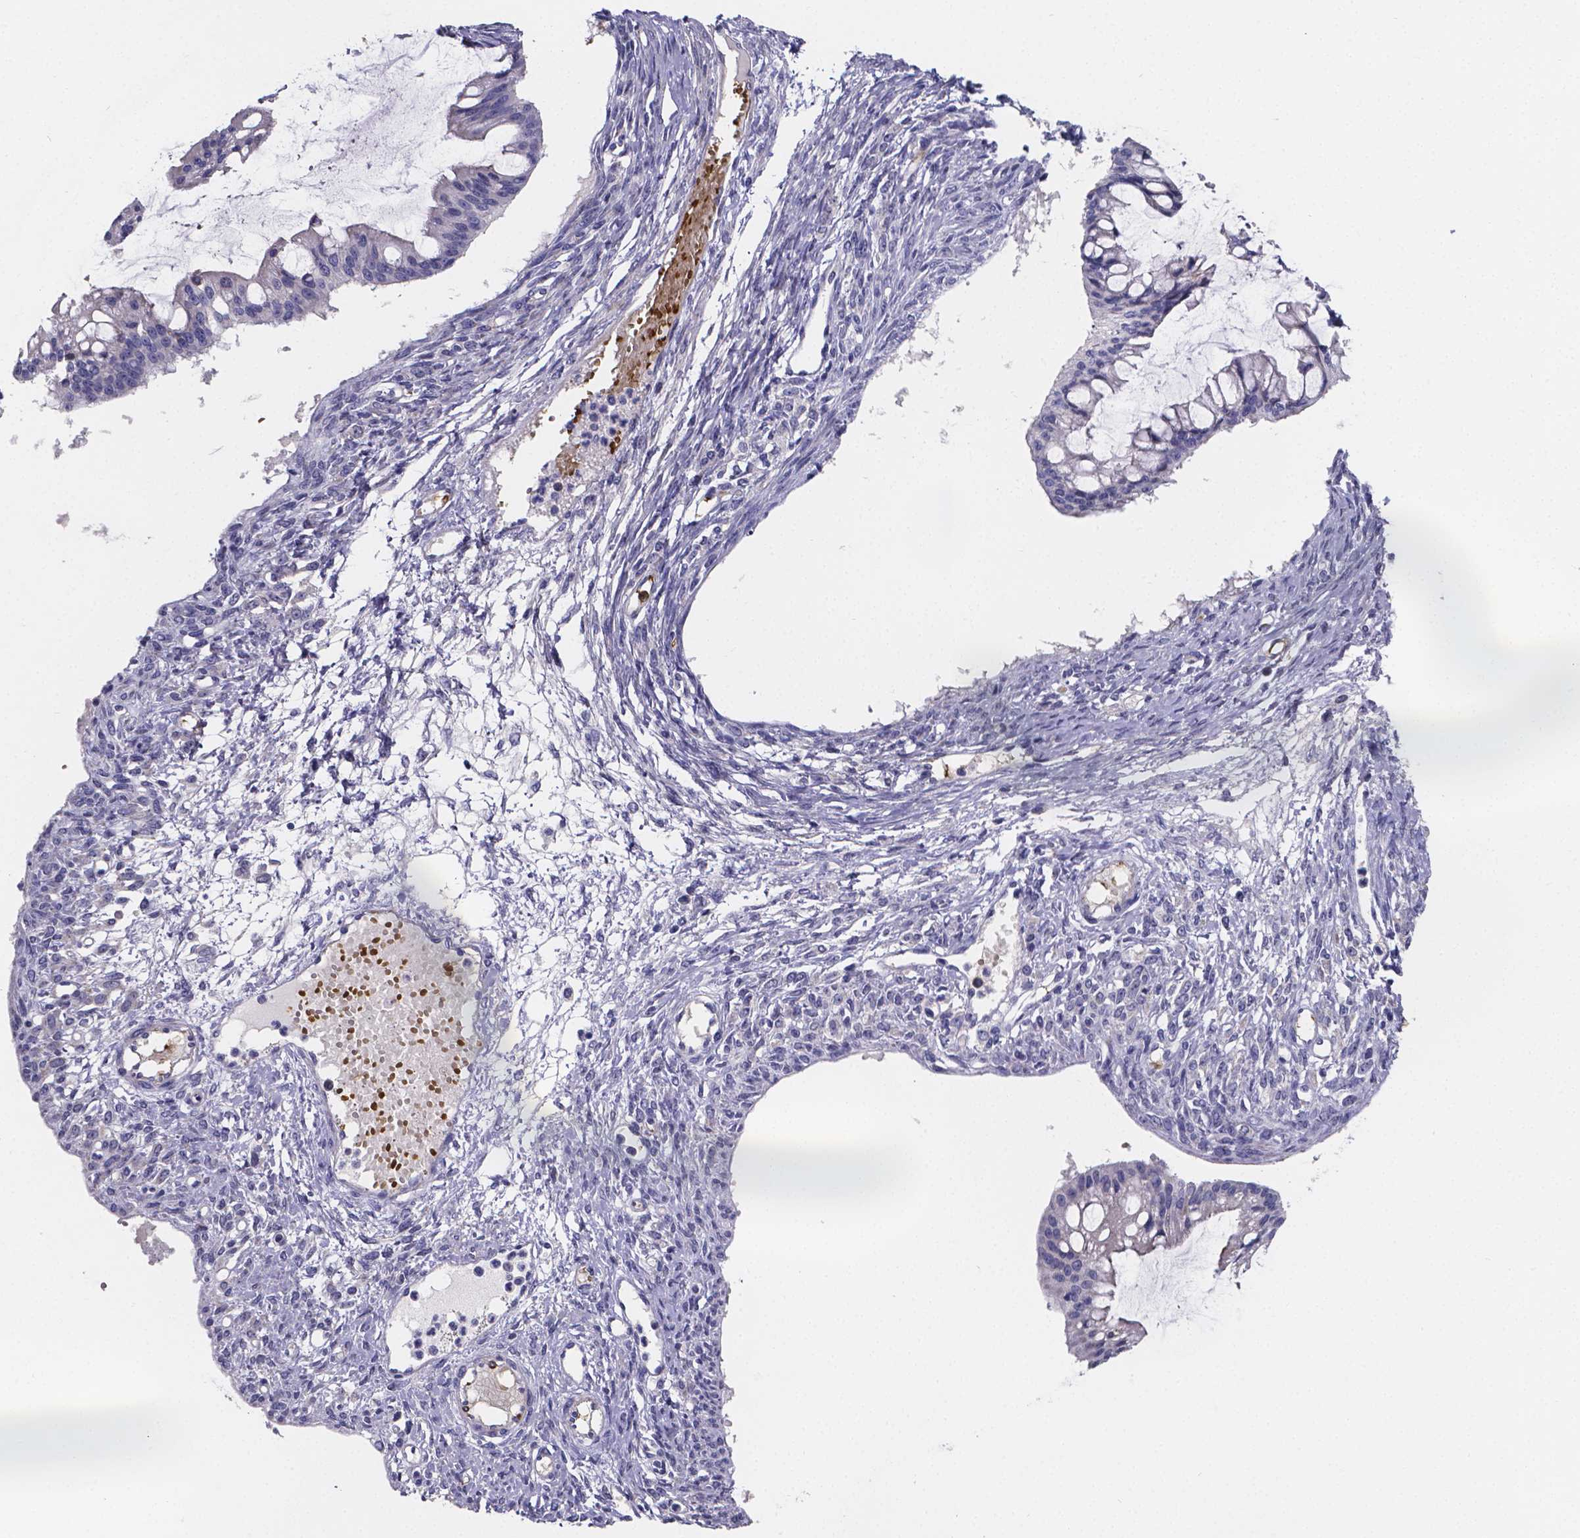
{"staining": {"intensity": "negative", "quantity": "none", "location": "none"}, "tissue": "ovarian cancer", "cell_type": "Tumor cells", "image_type": "cancer", "snomed": [{"axis": "morphology", "description": "Cystadenocarcinoma, mucinous, NOS"}, {"axis": "topography", "description": "Ovary"}], "caption": "Ovarian cancer (mucinous cystadenocarcinoma) stained for a protein using IHC reveals no staining tumor cells.", "gene": "GABRA3", "patient": {"sex": "female", "age": 73}}